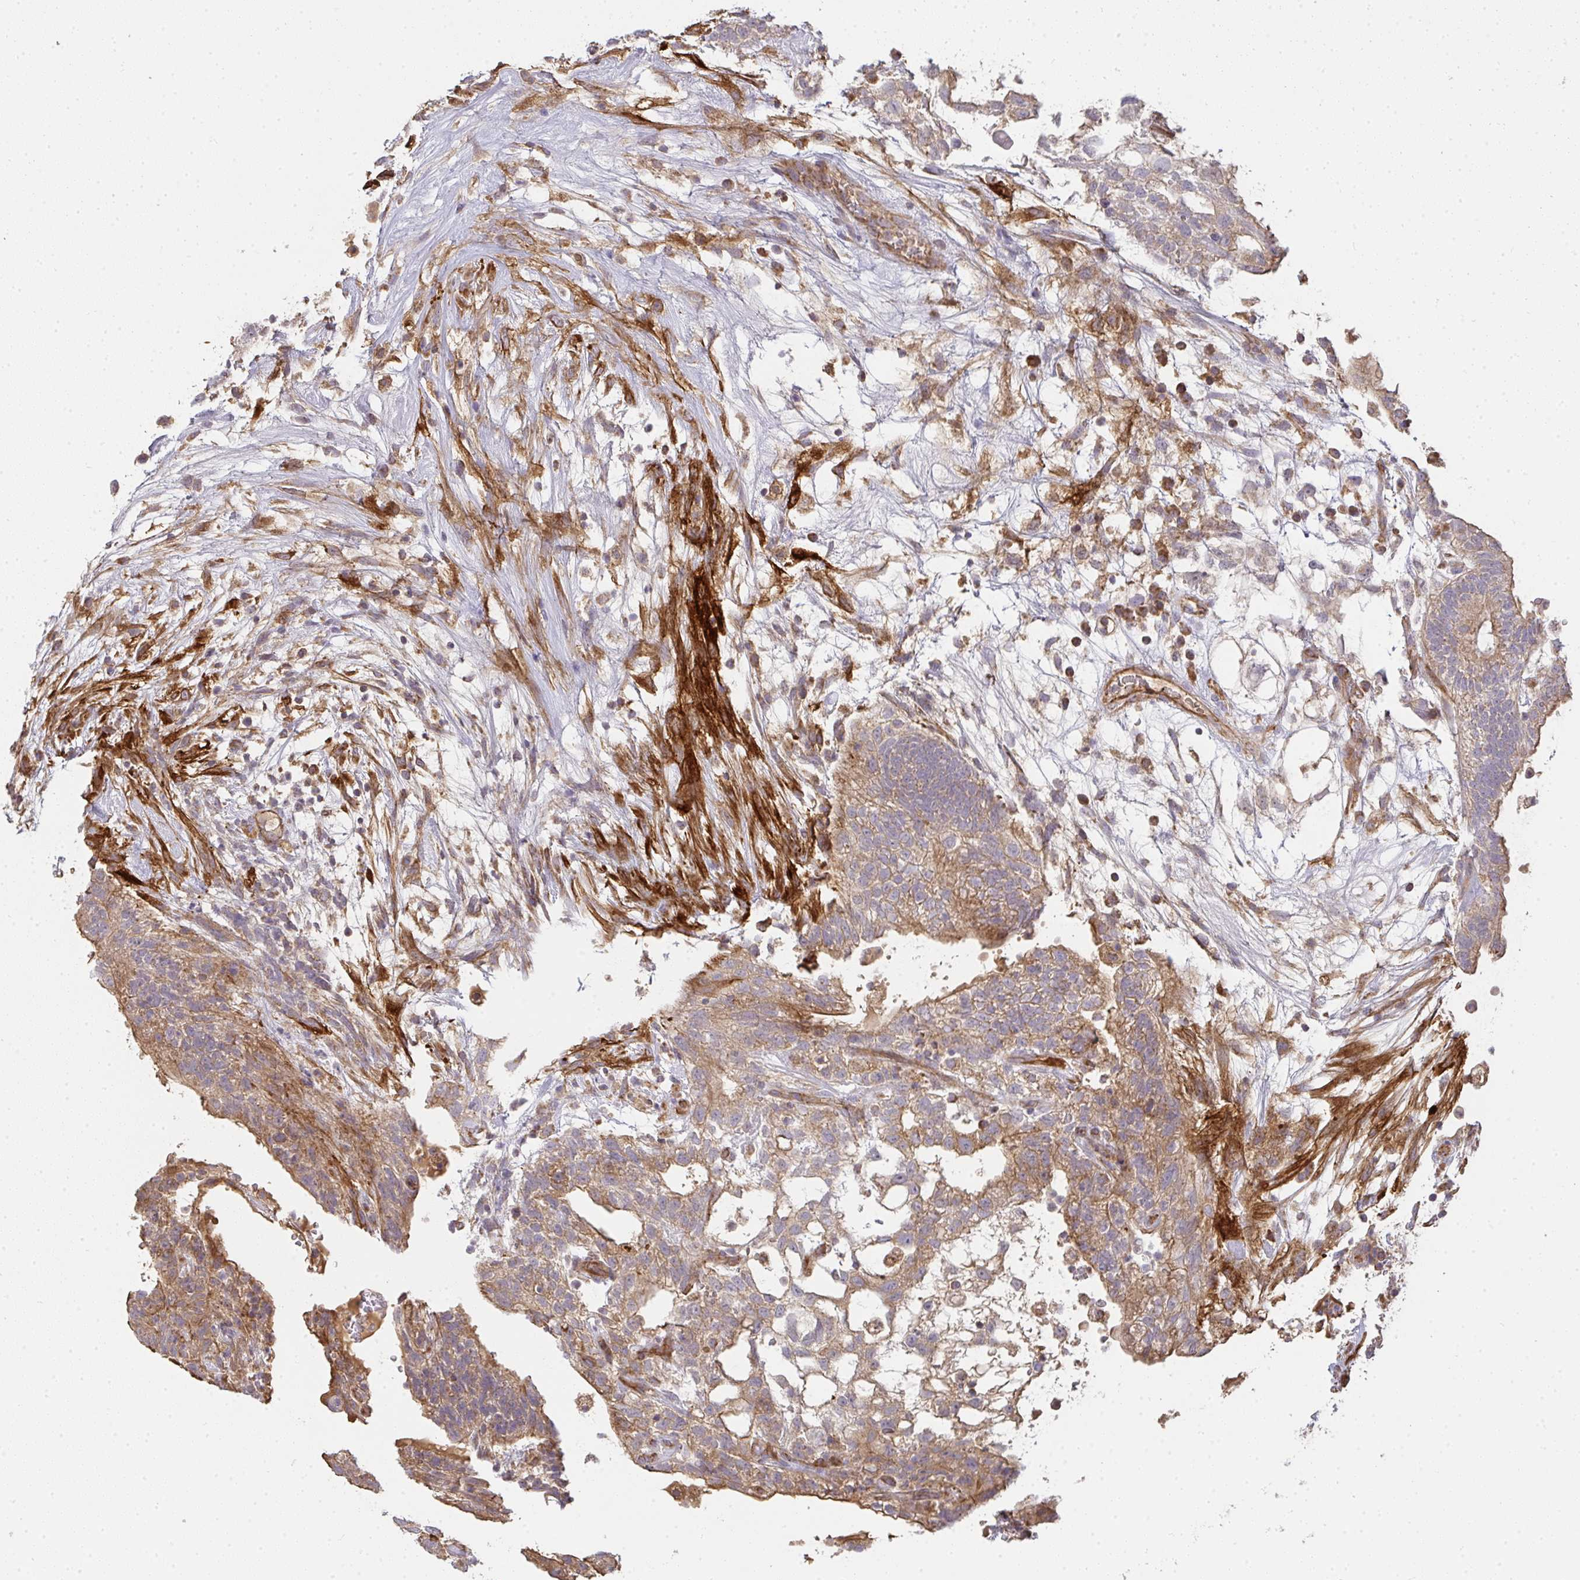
{"staining": {"intensity": "weak", "quantity": ">75%", "location": "cytoplasmic/membranous"}, "tissue": "testis cancer", "cell_type": "Tumor cells", "image_type": "cancer", "snomed": [{"axis": "morphology", "description": "Normal tissue, NOS"}, {"axis": "morphology", "description": "Carcinoma, Embryonal, NOS"}, {"axis": "topography", "description": "Testis"}], "caption": "Weak cytoplasmic/membranous staining is seen in about >75% of tumor cells in testis embryonal carcinoma.", "gene": "B4GALT6", "patient": {"sex": "male", "age": 32}}